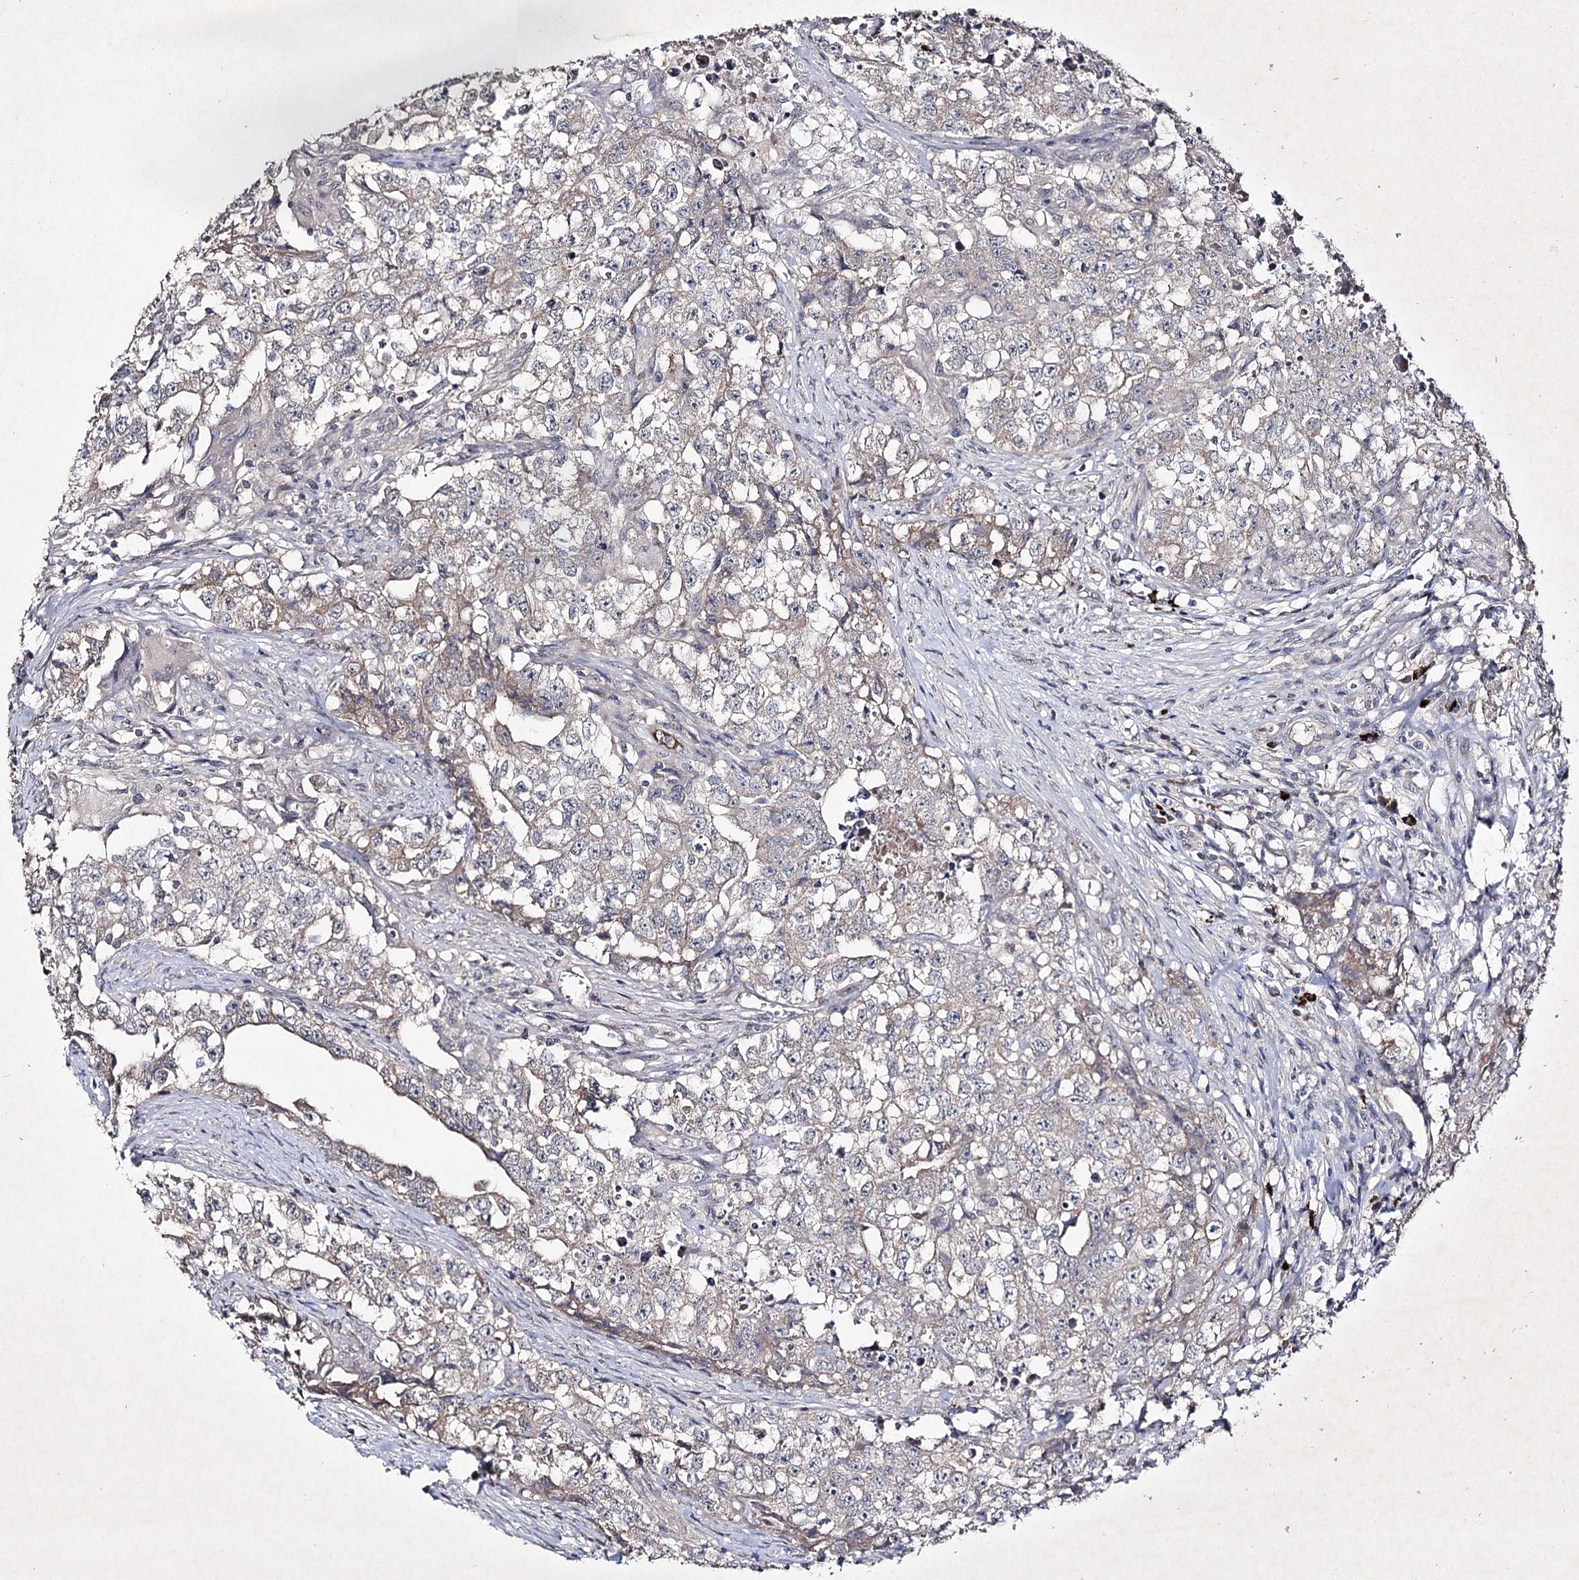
{"staining": {"intensity": "negative", "quantity": "none", "location": "none"}, "tissue": "testis cancer", "cell_type": "Tumor cells", "image_type": "cancer", "snomed": [{"axis": "morphology", "description": "Seminoma, NOS"}, {"axis": "morphology", "description": "Carcinoma, Embryonal, NOS"}, {"axis": "topography", "description": "Testis"}], "caption": "Immunohistochemistry micrograph of human testis cancer (embryonal carcinoma) stained for a protein (brown), which displays no staining in tumor cells.", "gene": "SEMA4G", "patient": {"sex": "male", "age": 43}}